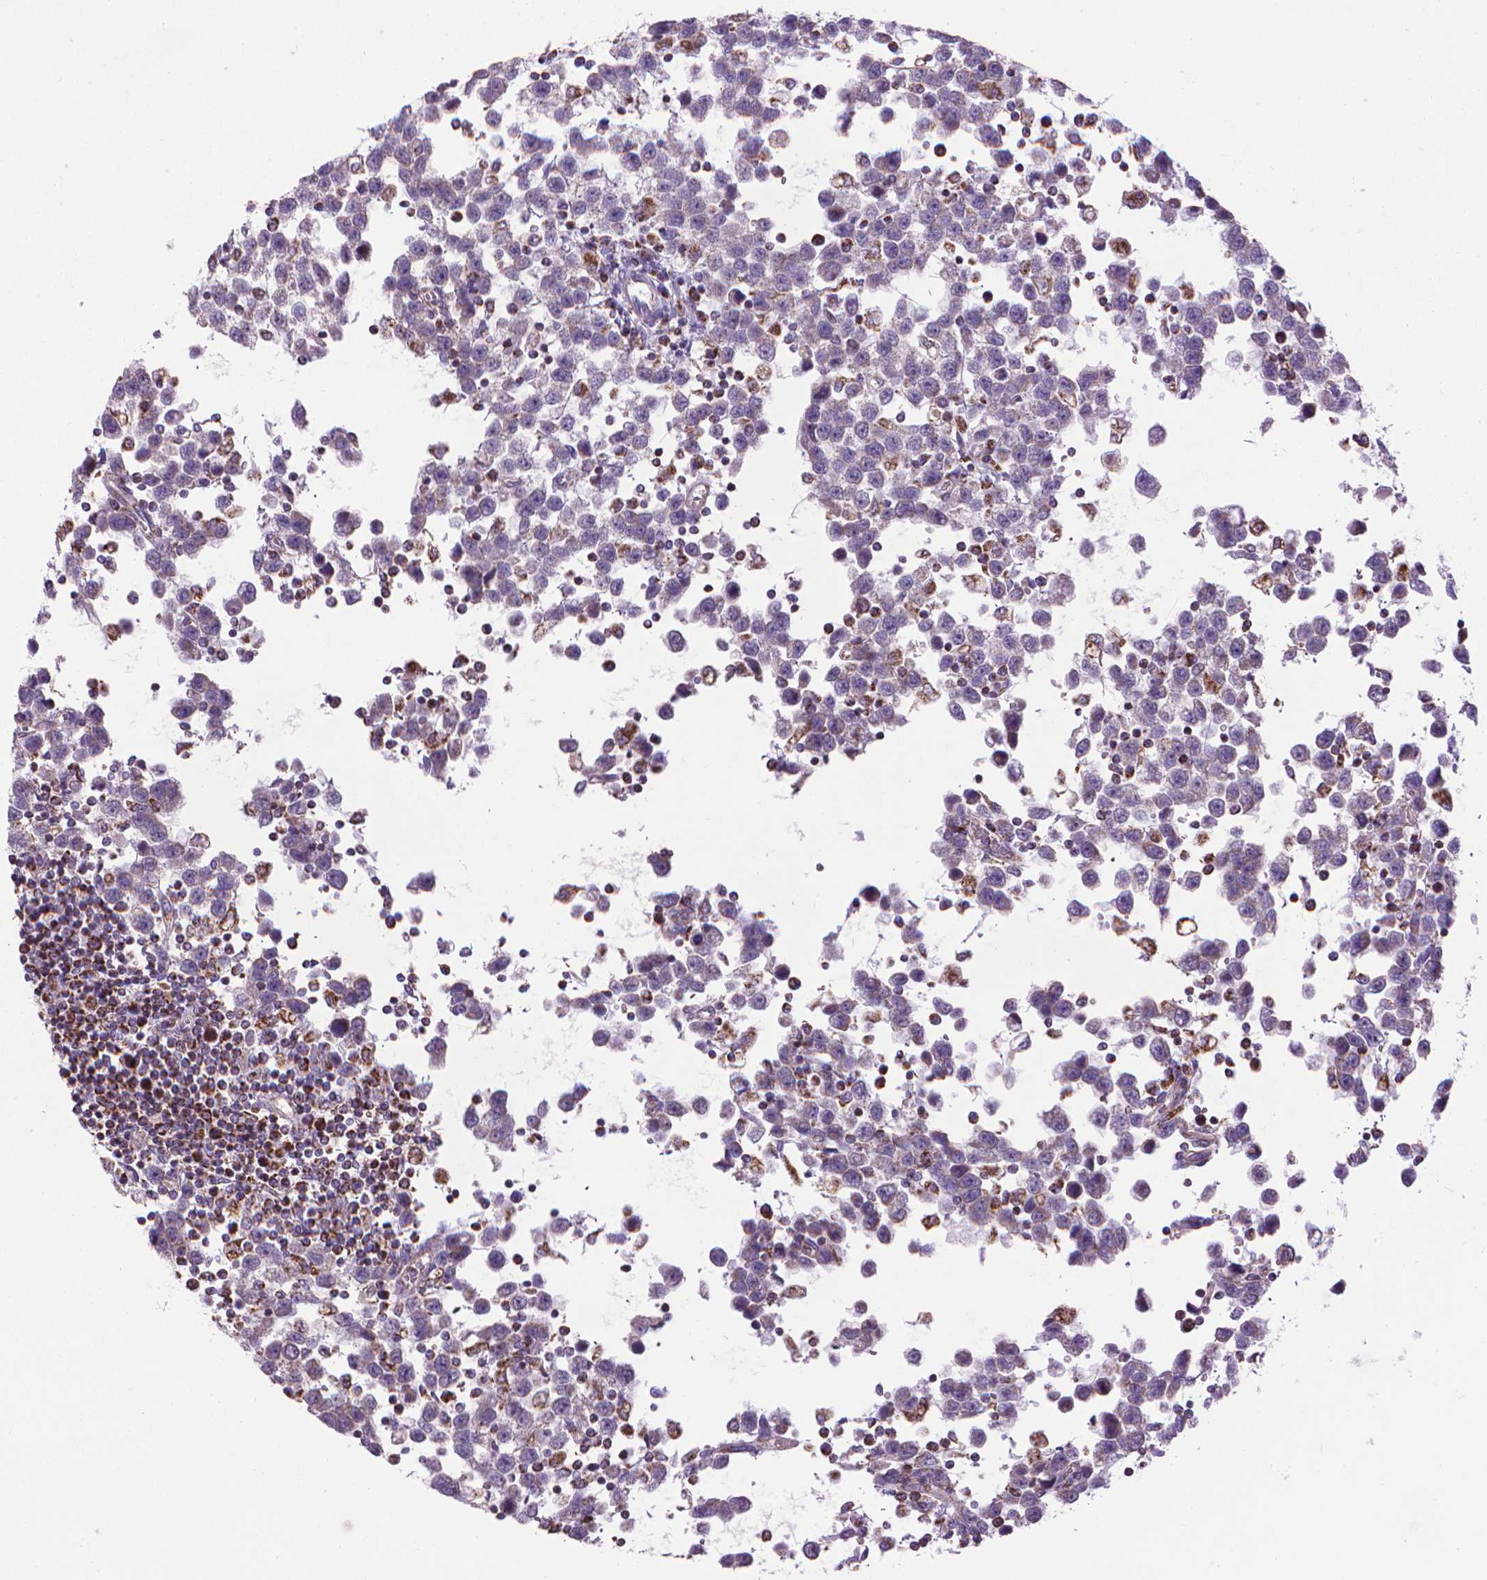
{"staining": {"intensity": "negative", "quantity": "none", "location": "none"}, "tissue": "testis cancer", "cell_type": "Tumor cells", "image_type": "cancer", "snomed": [{"axis": "morphology", "description": "Seminoma, NOS"}, {"axis": "topography", "description": "Testis"}], "caption": "High magnification brightfield microscopy of testis cancer stained with DAB (3,3'-diaminobenzidine) (brown) and counterstained with hematoxylin (blue): tumor cells show no significant positivity. (Stains: DAB immunohistochemistry with hematoxylin counter stain, Microscopy: brightfield microscopy at high magnification).", "gene": "VDAC1", "patient": {"sex": "male", "age": 34}}